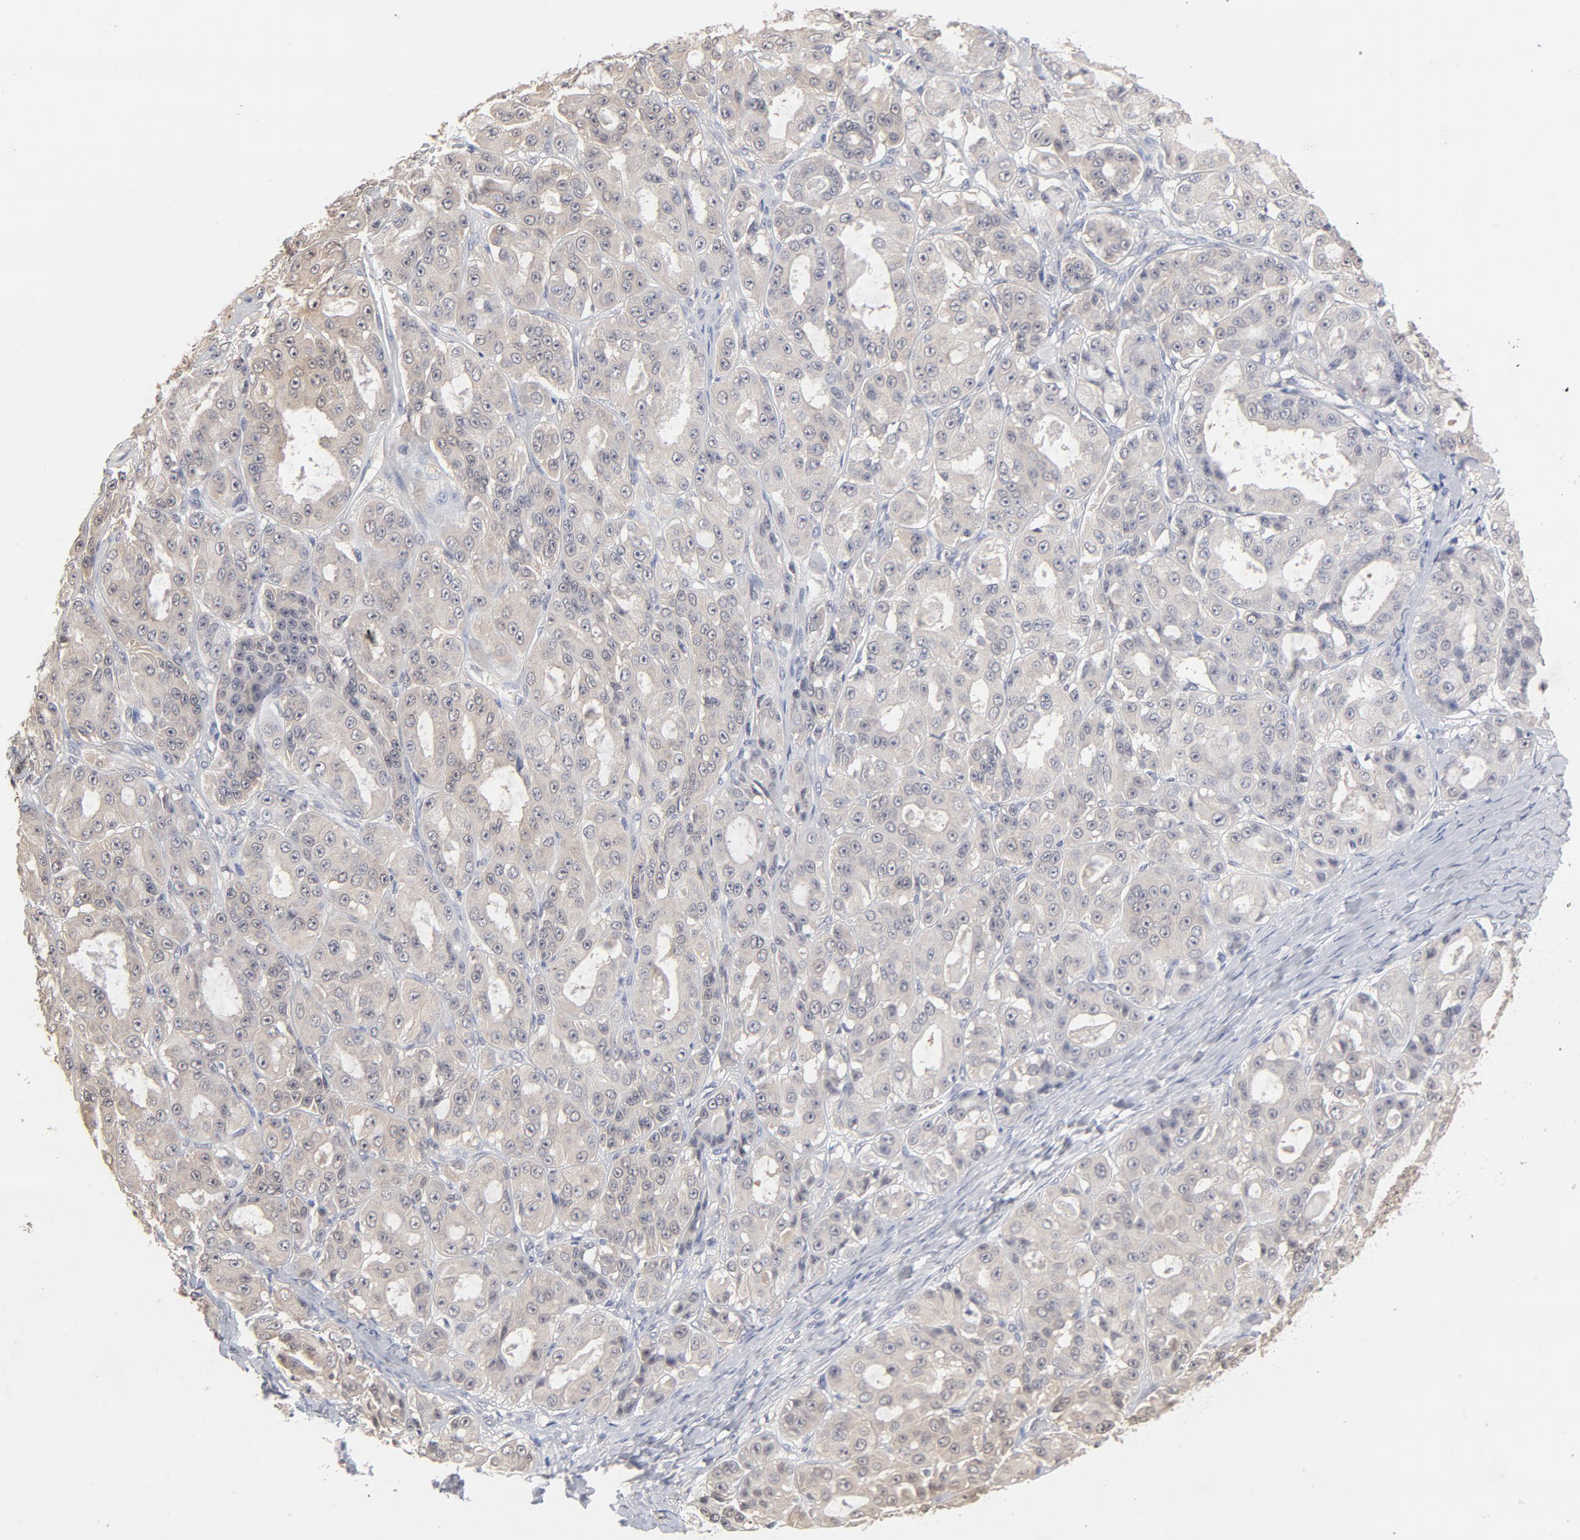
{"staining": {"intensity": "weak", "quantity": "<25%", "location": "cytoplasmic/membranous"}, "tissue": "ovarian cancer", "cell_type": "Tumor cells", "image_type": "cancer", "snomed": [{"axis": "morphology", "description": "Carcinoma, endometroid"}, {"axis": "topography", "description": "Ovary"}], "caption": "Protein analysis of ovarian cancer (endometroid carcinoma) shows no significant positivity in tumor cells. The staining was performed using DAB to visualize the protein expression in brown, while the nuclei were stained in blue with hematoxylin (Magnification: 20x).", "gene": "MIF", "patient": {"sex": "female", "age": 61}}